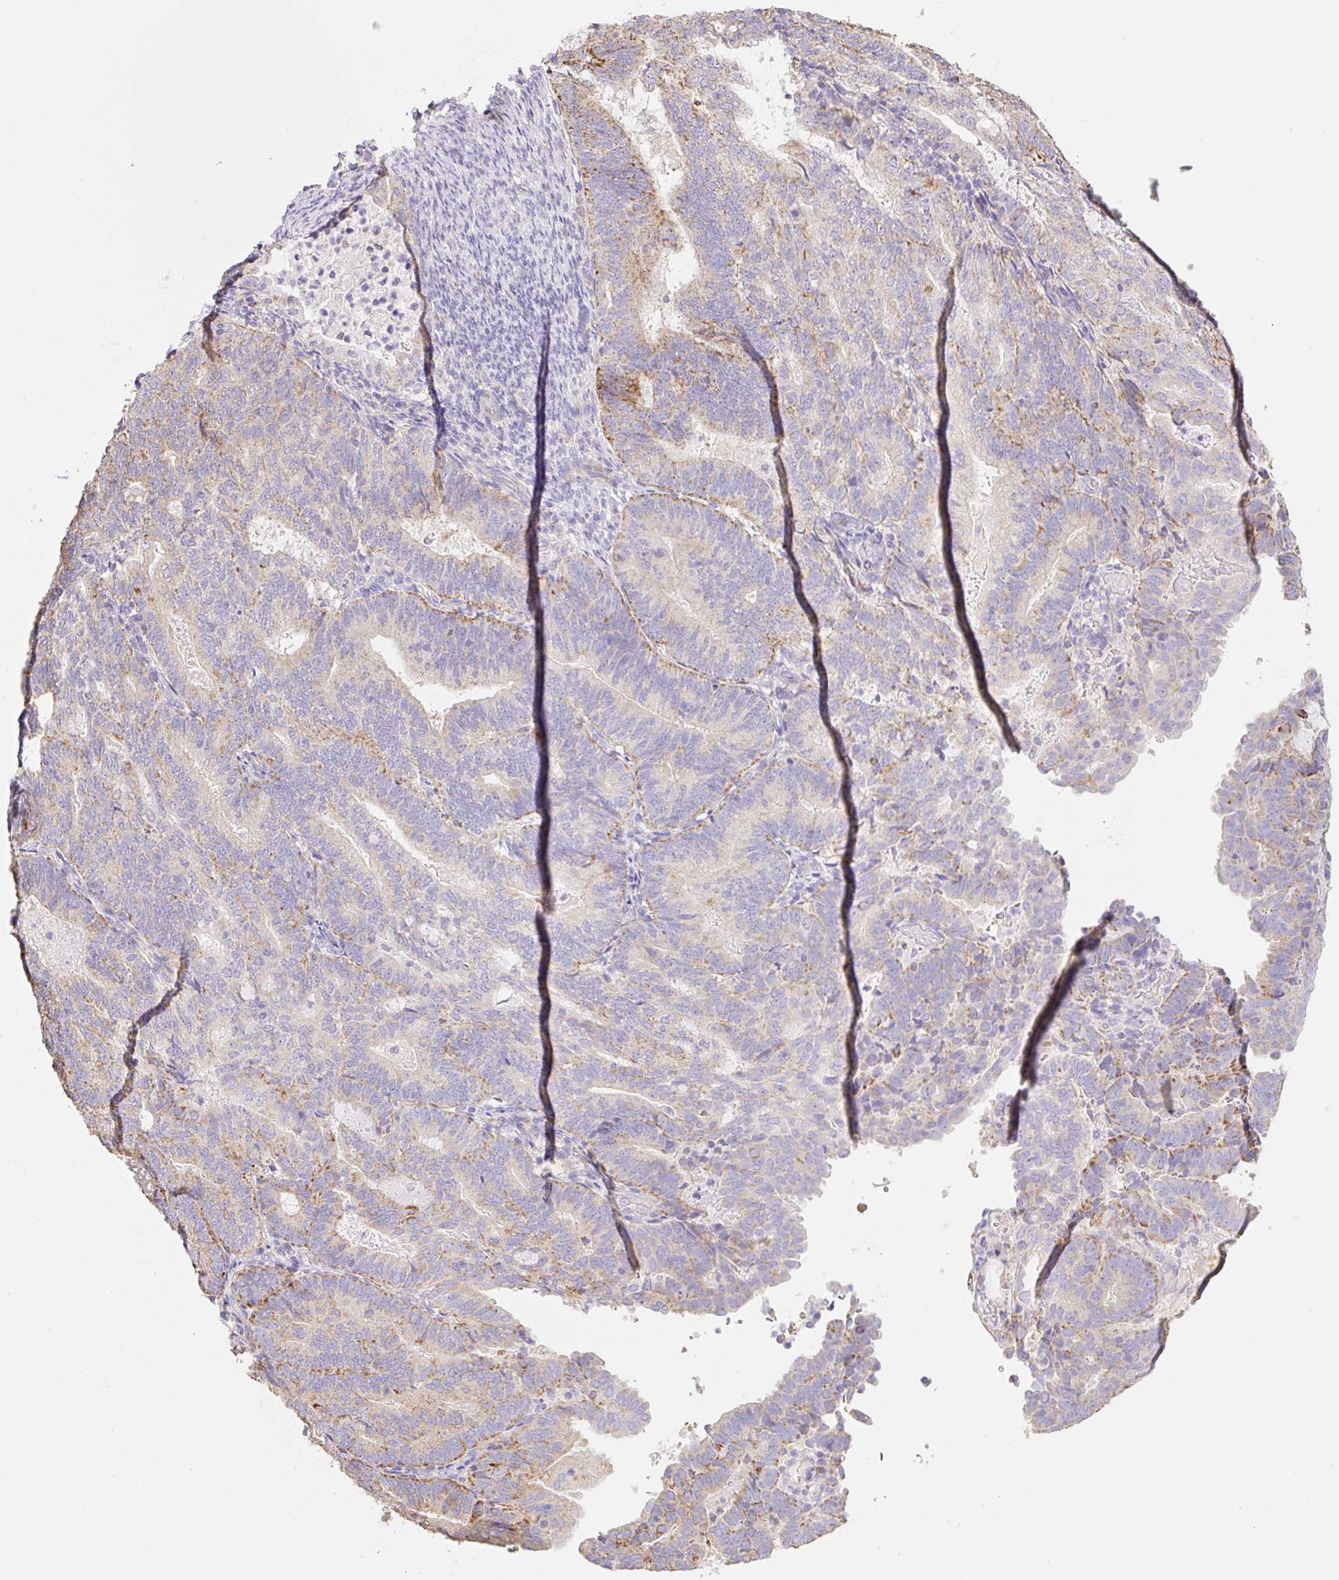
{"staining": {"intensity": "moderate", "quantity": "25%-75%", "location": "cytoplasmic/membranous"}, "tissue": "endometrial cancer", "cell_type": "Tumor cells", "image_type": "cancer", "snomed": [{"axis": "morphology", "description": "Adenocarcinoma, NOS"}, {"axis": "topography", "description": "Endometrium"}], "caption": "IHC of human endometrial adenocarcinoma shows medium levels of moderate cytoplasmic/membranous staining in approximately 25%-75% of tumor cells. (brown staining indicates protein expression, while blue staining denotes nuclei).", "gene": "COPZ2", "patient": {"sex": "female", "age": 70}}